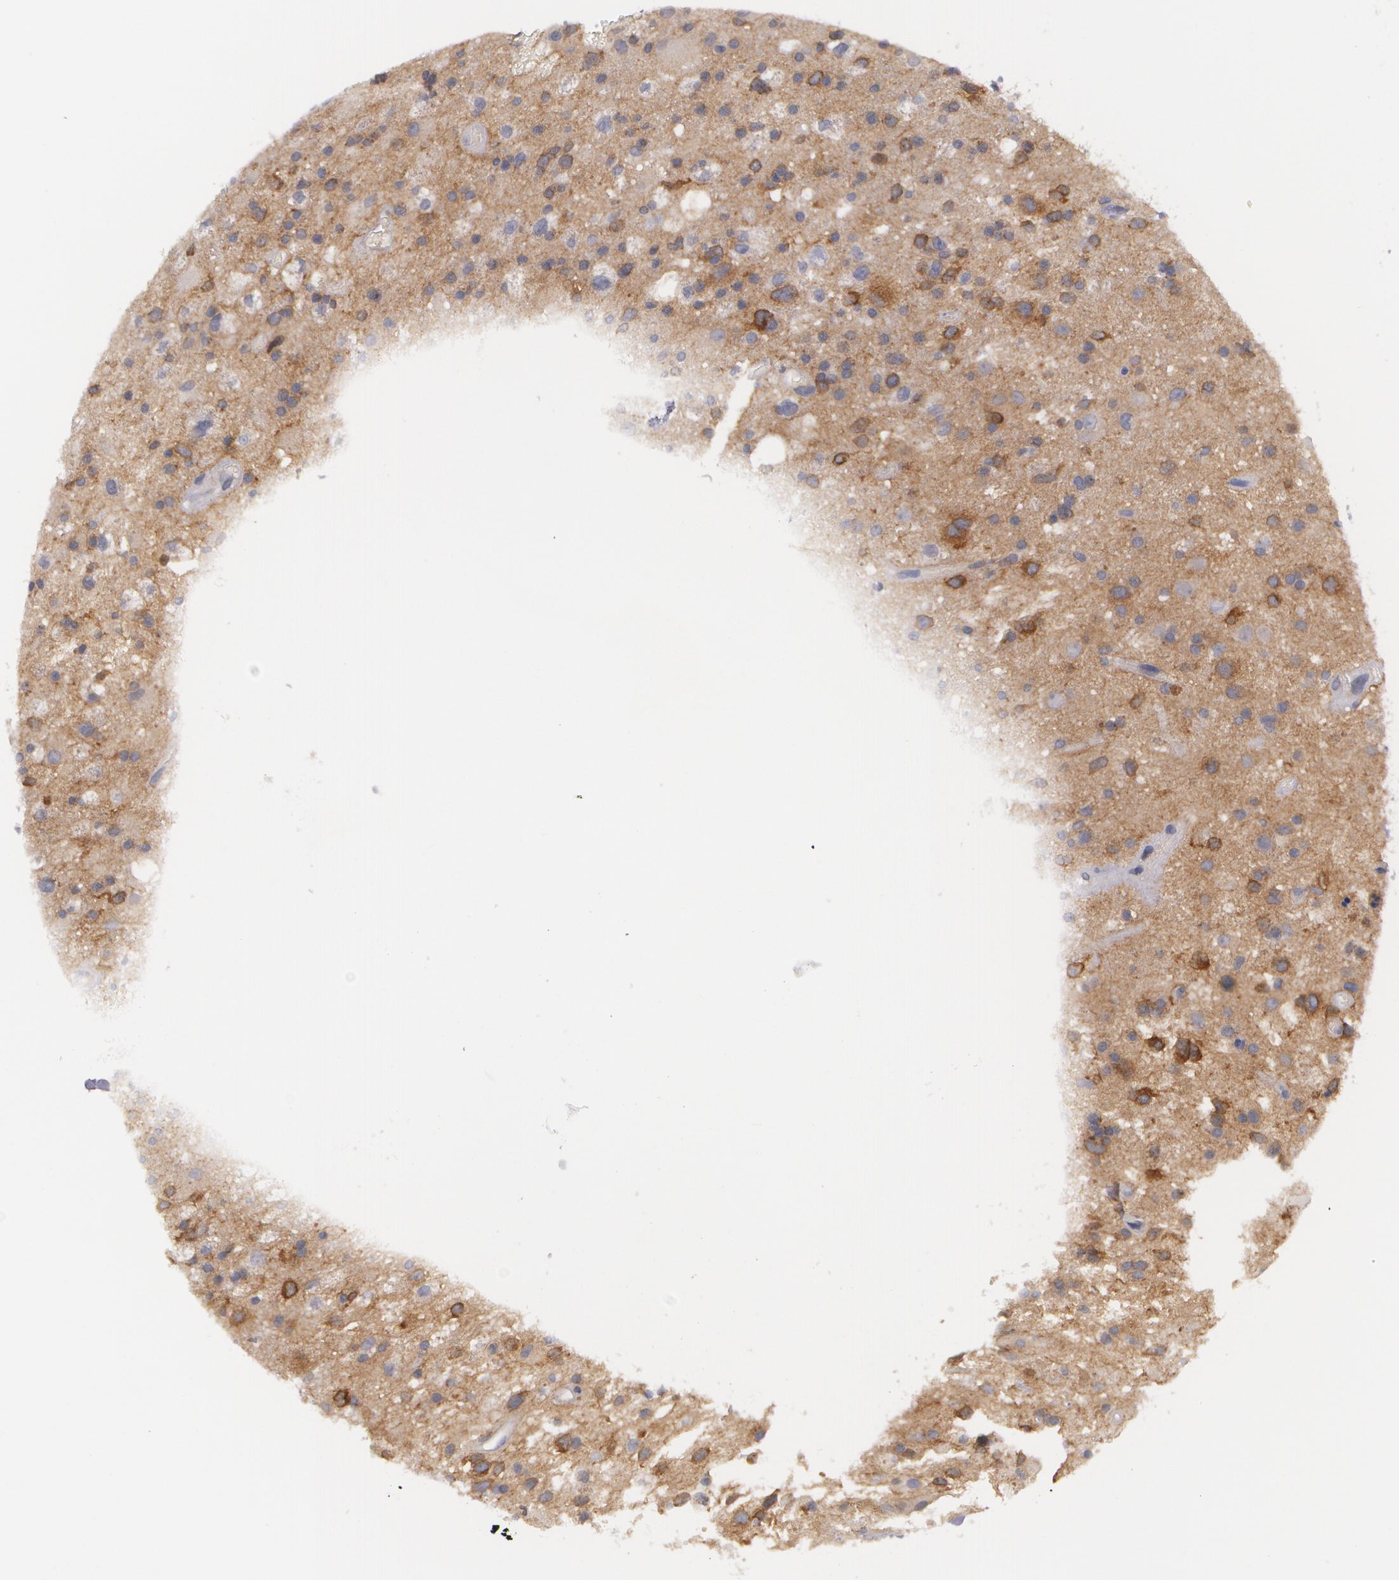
{"staining": {"intensity": "moderate", "quantity": ">75%", "location": "cytoplasmic/membranous"}, "tissue": "glioma", "cell_type": "Tumor cells", "image_type": "cancer", "snomed": [{"axis": "morphology", "description": "Glioma, malignant, High grade"}, {"axis": "topography", "description": "Brain"}], "caption": "Protein staining of malignant glioma (high-grade) tissue exhibits moderate cytoplasmic/membranous expression in approximately >75% of tumor cells. Immunohistochemistry stains the protein of interest in brown and the nuclei are stained blue.", "gene": "CASK", "patient": {"sex": "male", "age": 48}}